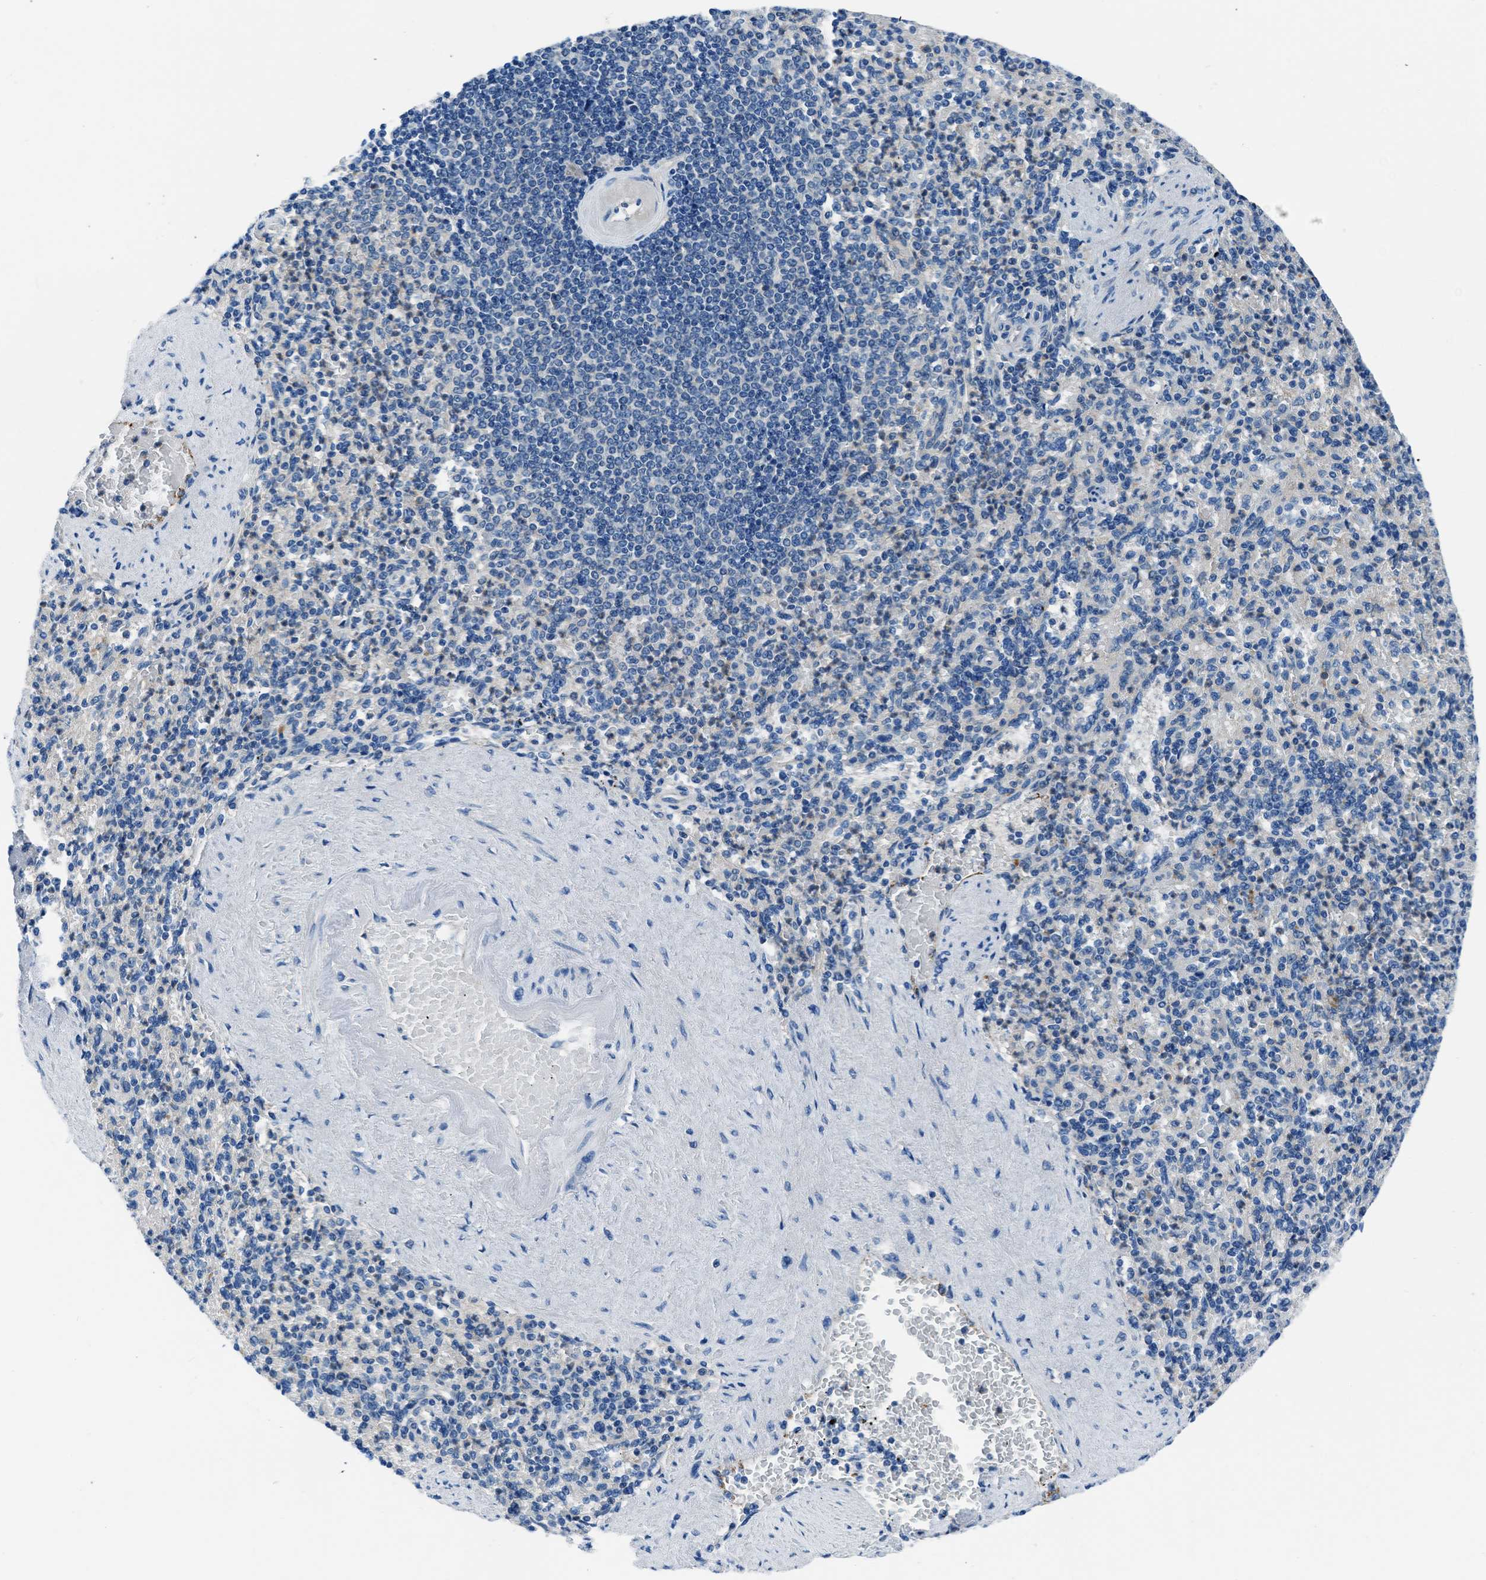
{"staining": {"intensity": "weak", "quantity": "<25%", "location": "cytoplasmic/membranous"}, "tissue": "spleen", "cell_type": "Cells in red pulp", "image_type": "normal", "snomed": [{"axis": "morphology", "description": "Normal tissue, NOS"}, {"axis": "topography", "description": "Spleen"}], "caption": "Immunohistochemical staining of unremarkable spleen demonstrates no significant expression in cells in red pulp. (DAB IHC with hematoxylin counter stain).", "gene": "SLC38A6", "patient": {"sex": "female", "age": 74}}